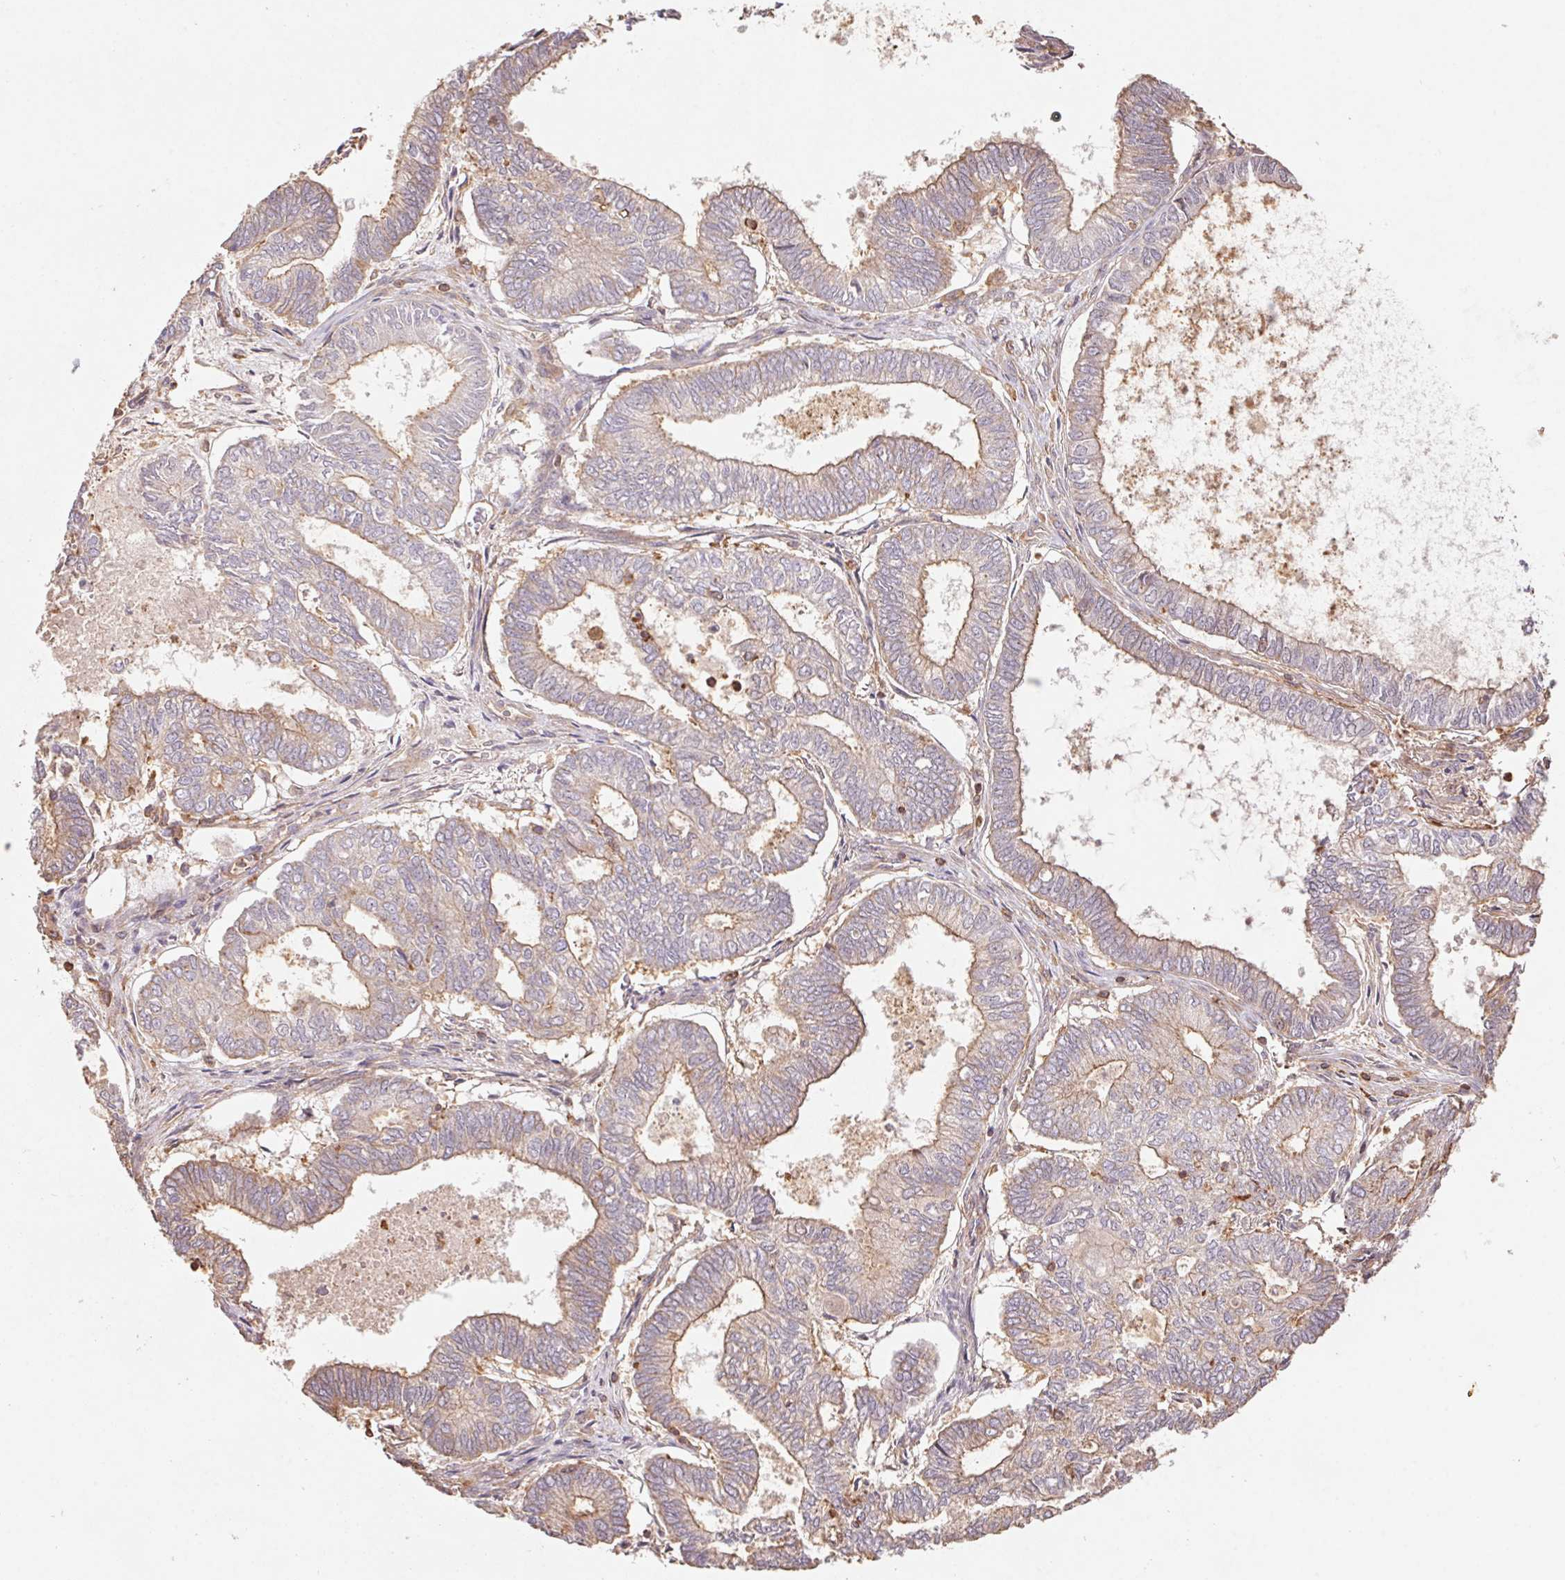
{"staining": {"intensity": "weak", "quantity": "25%-75%", "location": "cytoplasmic/membranous"}, "tissue": "ovarian cancer", "cell_type": "Tumor cells", "image_type": "cancer", "snomed": [{"axis": "morphology", "description": "Carcinoma, endometroid"}, {"axis": "topography", "description": "Ovary"}], "caption": "The photomicrograph exhibits staining of ovarian cancer (endometroid carcinoma), revealing weak cytoplasmic/membranous protein positivity (brown color) within tumor cells.", "gene": "ATG10", "patient": {"sex": "female", "age": 64}}